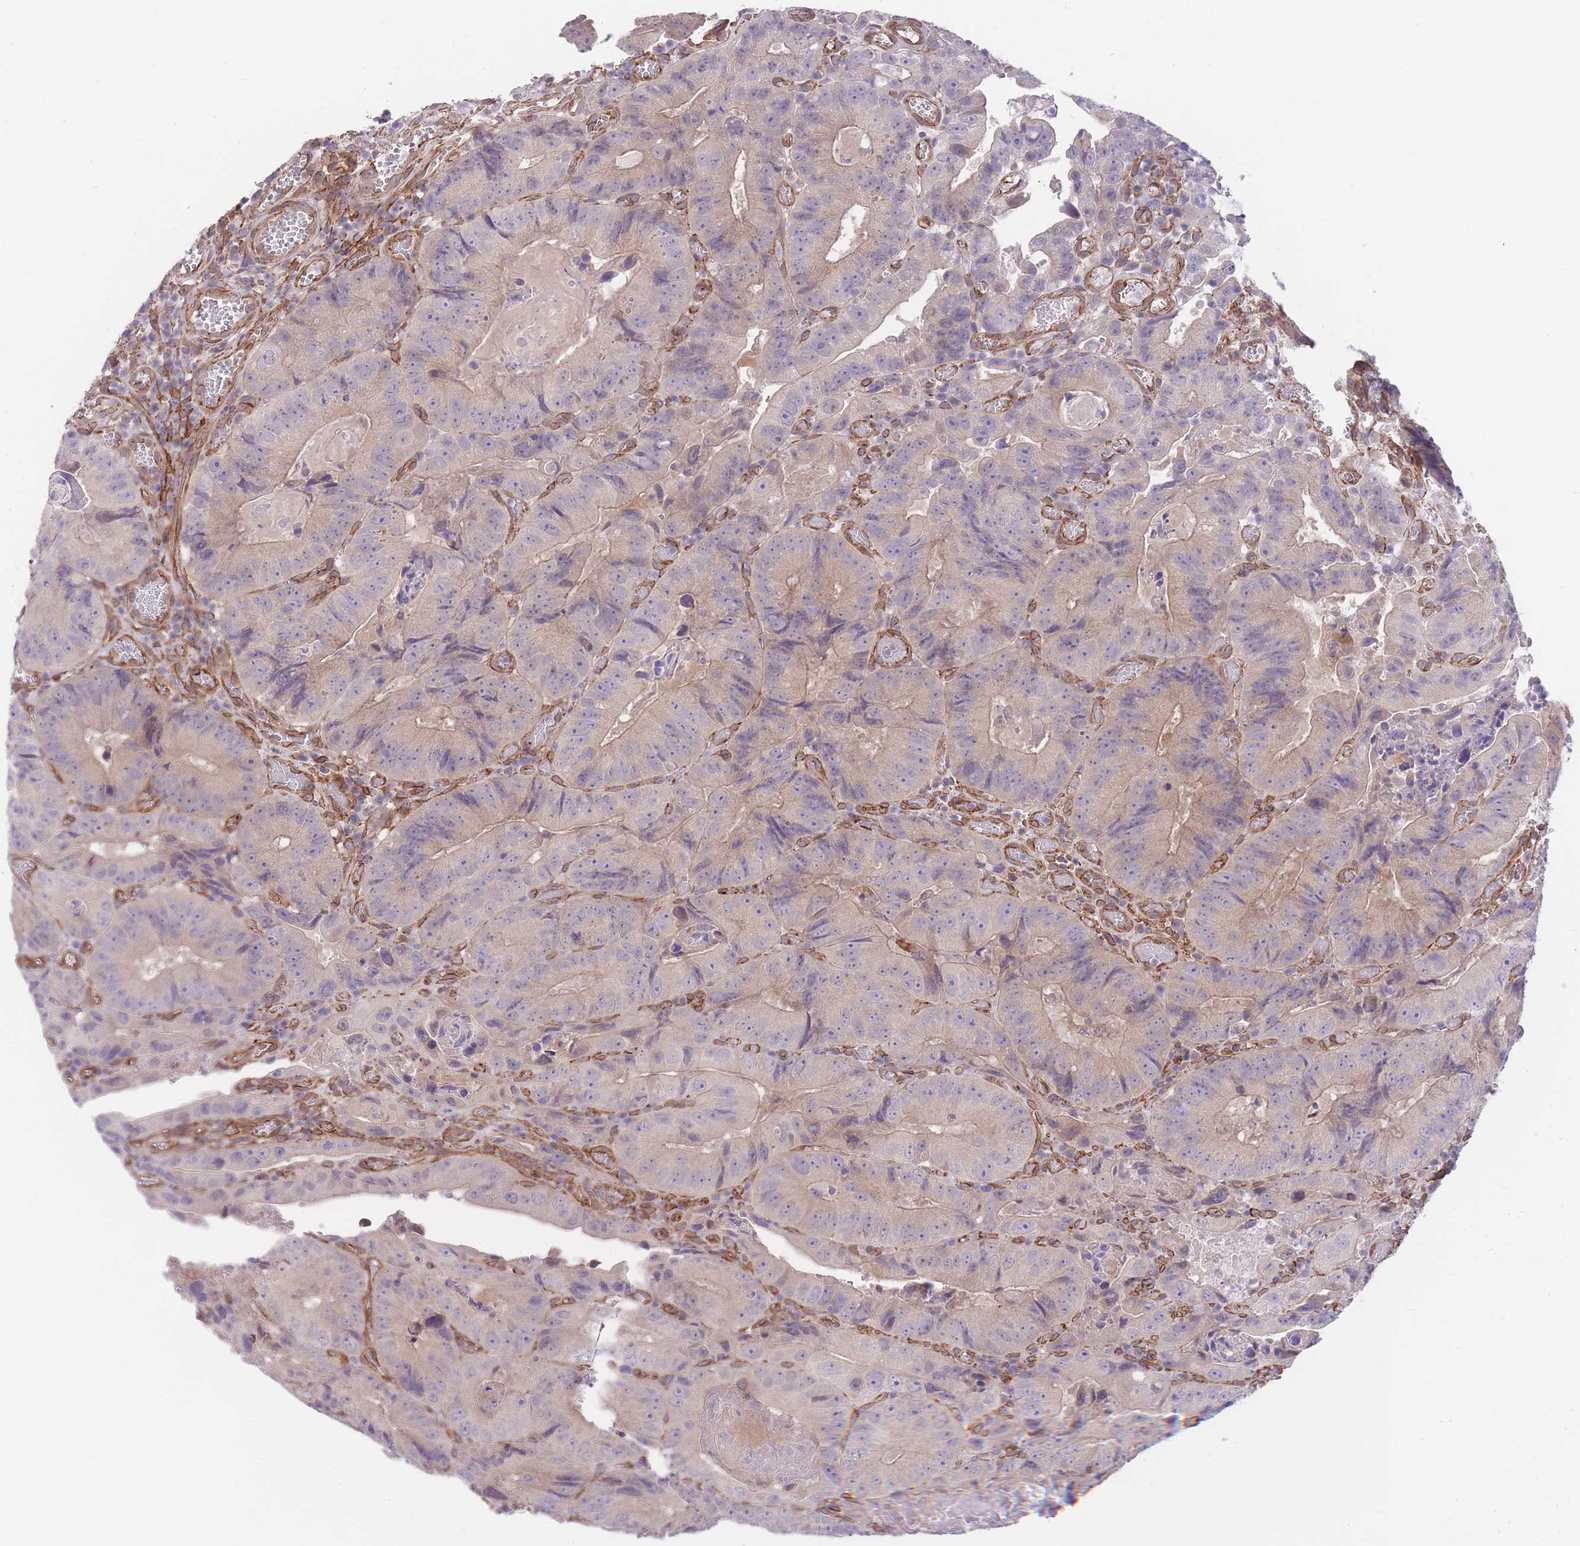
{"staining": {"intensity": "weak", "quantity": "25%-75%", "location": "cytoplasmic/membranous"}, "tissue": "colorectal cancer", "cell_type": "Tumor cells", "image_type": "cancer", "snomed": [{"axis": "morphology", "description": "Adenocarcinoma, NOS"}, {"axis": "topography", "description": "Colon"}], "caption": "The micrograph exhibits immunohistochemical staining of colorectal adenocarcinoma. There is weak cytoplasmic/membranous positivity is identified in about 25%-75% of tumor cells.", "gene": "QTRT1", "patient": {"sex": "female", "age": 86}}